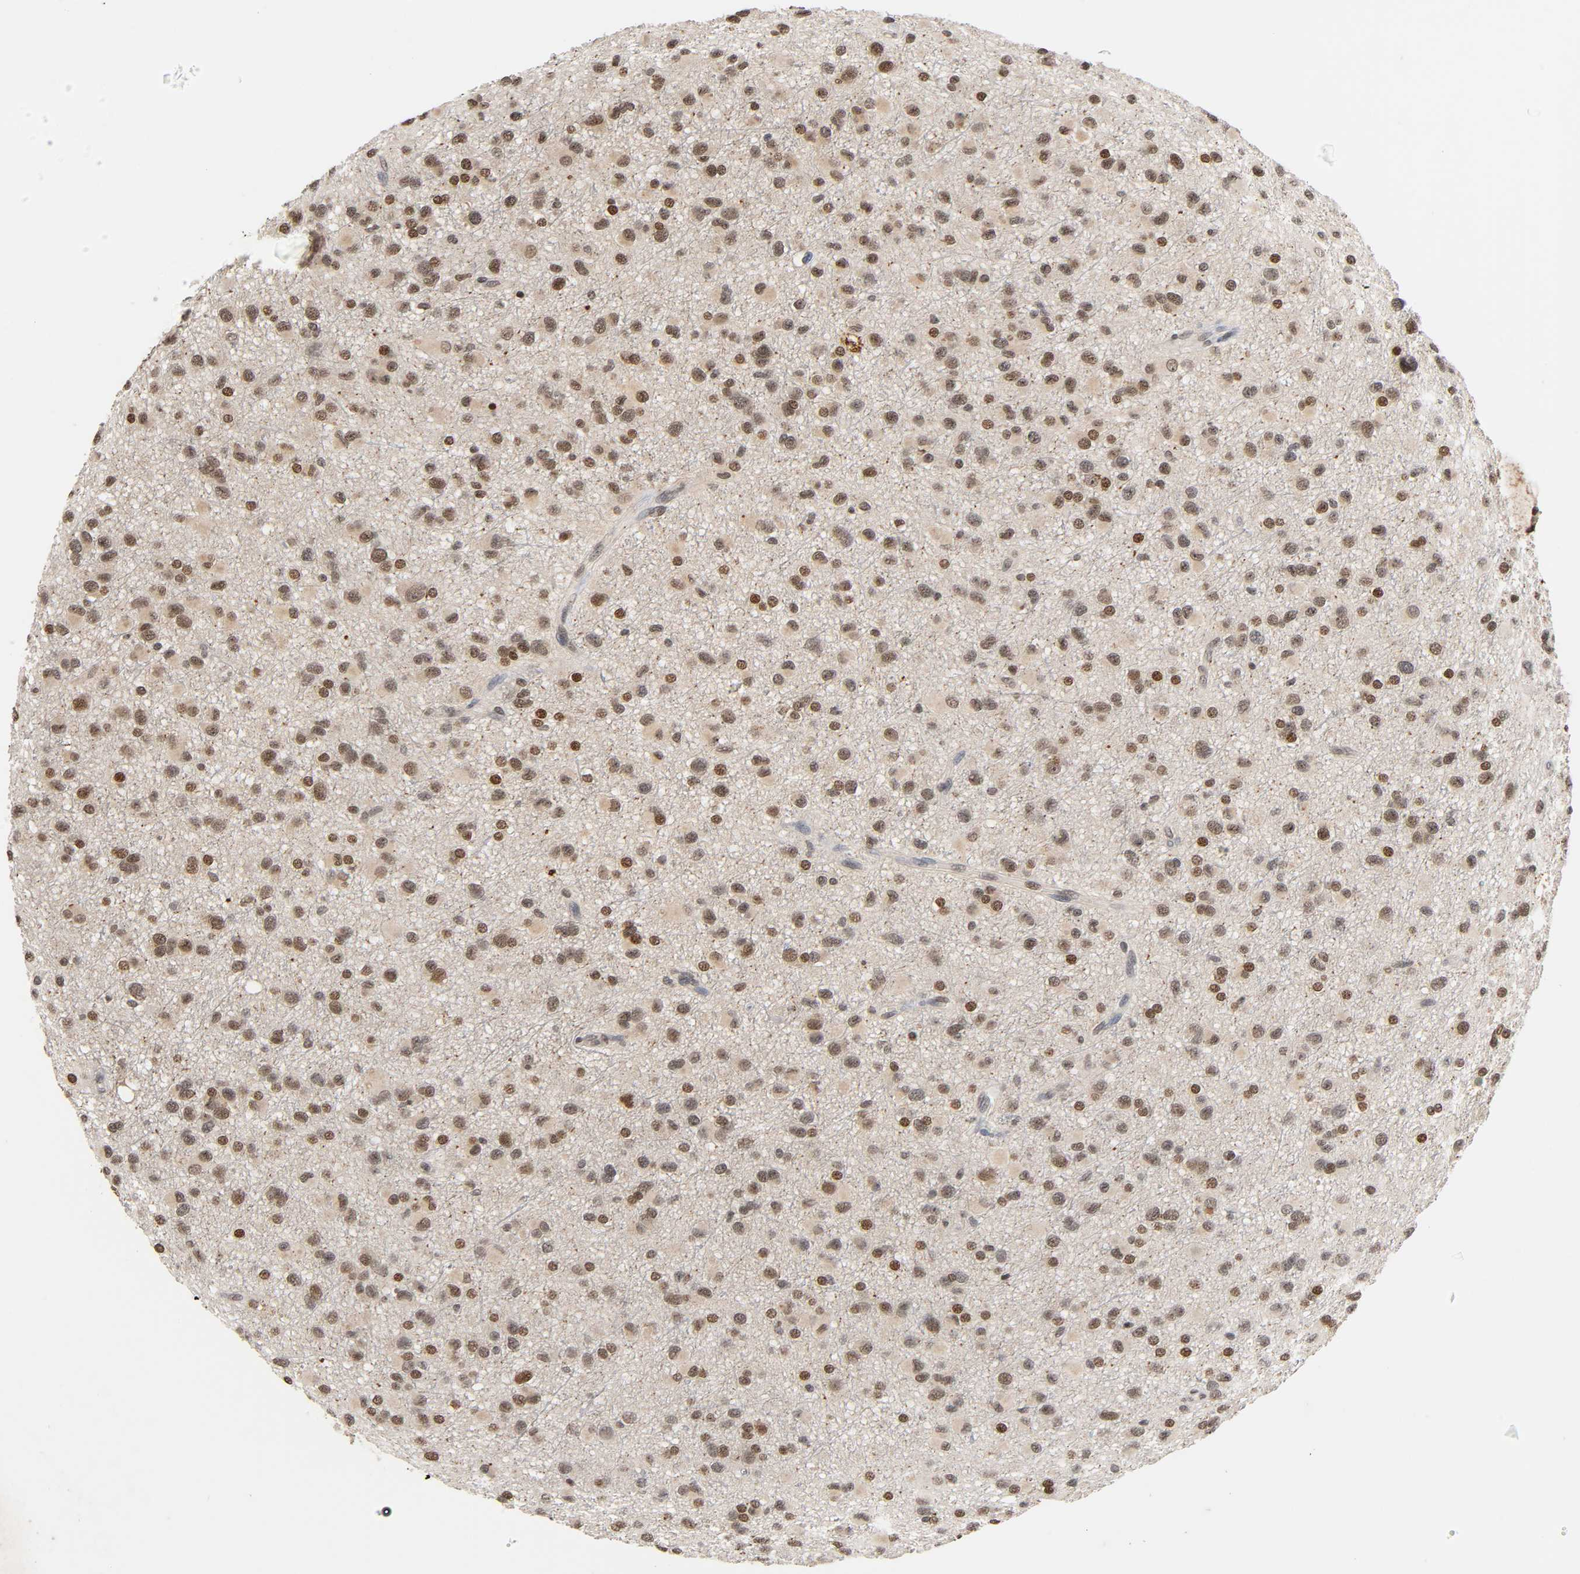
{"staining": {"intensity": "moderate", "quantity": "25%-75%", "location": "nuclear"}, "tissue": "glioma", "cell_type": "Tumor cells", "image_type": "cancer", "snomed": [{"axis": "morphology", "description": "Glioma, malignant, Low grade"}, {"axis": "topography", "description": "Brain"}], "caption": "Protein analysis of glioma tissue shows moderate nuclear staining in about 25%-75% of tumor cells. The protein of interest is shown in brown color, while the nuclei are stained blue.", "gene": "UBC", "patient": {"sex": "male", "age": 42}}